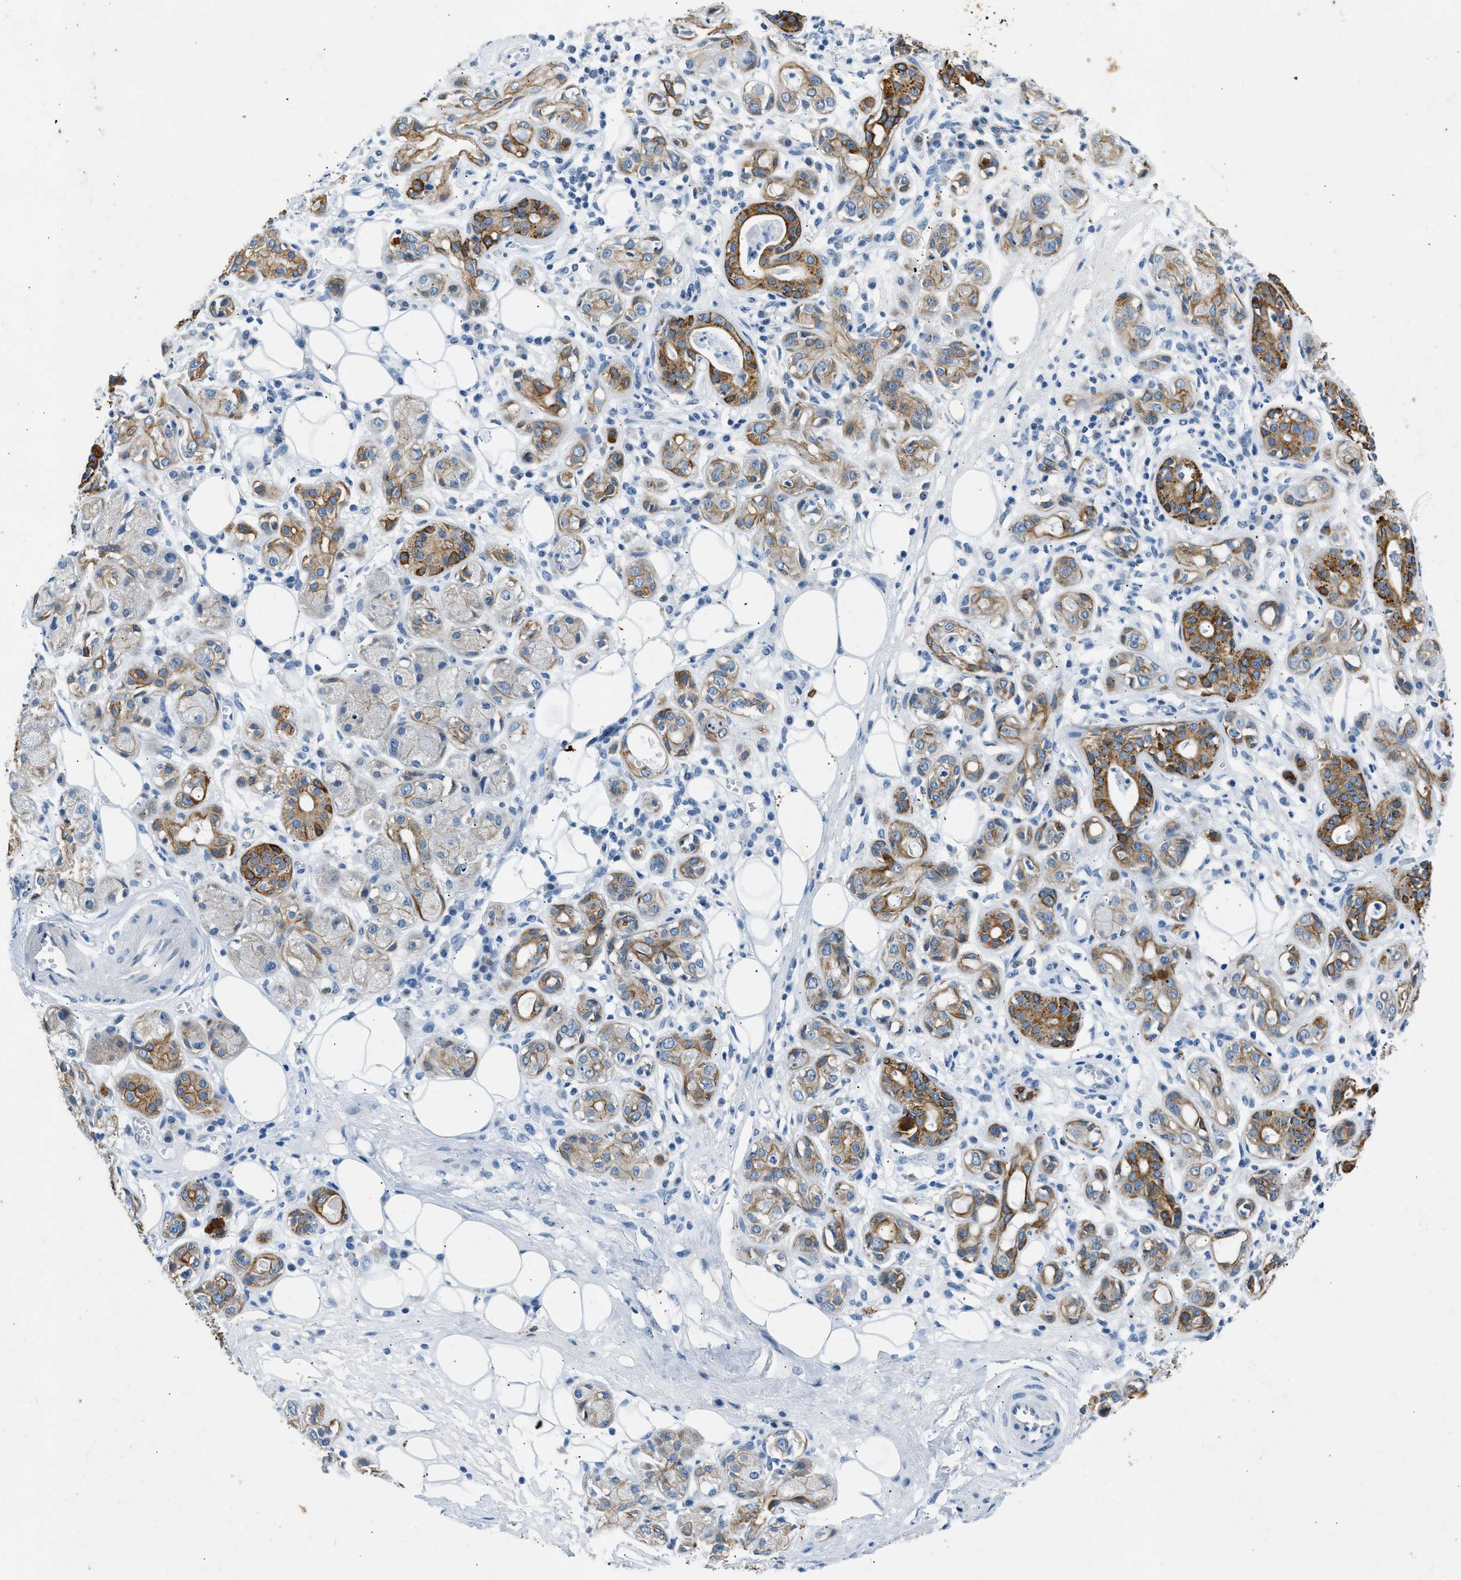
{"staining": {"intensity": "negative", "quantity": "none", "location": "none"}, "tissue": "adipose tissue", "cell_type": "Adipocytes", "image_type": "normal", "snomed": [{"axis": "morphology", "description": "Normal tissue, NOS"}, {"axis": "morphology", "description": "Inflammation, NOS"}, {"axis": "topography", "description": "Salivary gland"}, {"axis": "topography", "description": "Peripheral nerve tissue"}], "caption": "The micrograph reveals no significant staining in adipocytes of adipose tissue.", "gene": "CFAP20", "patient": {"sex": "female", "age": 75}}